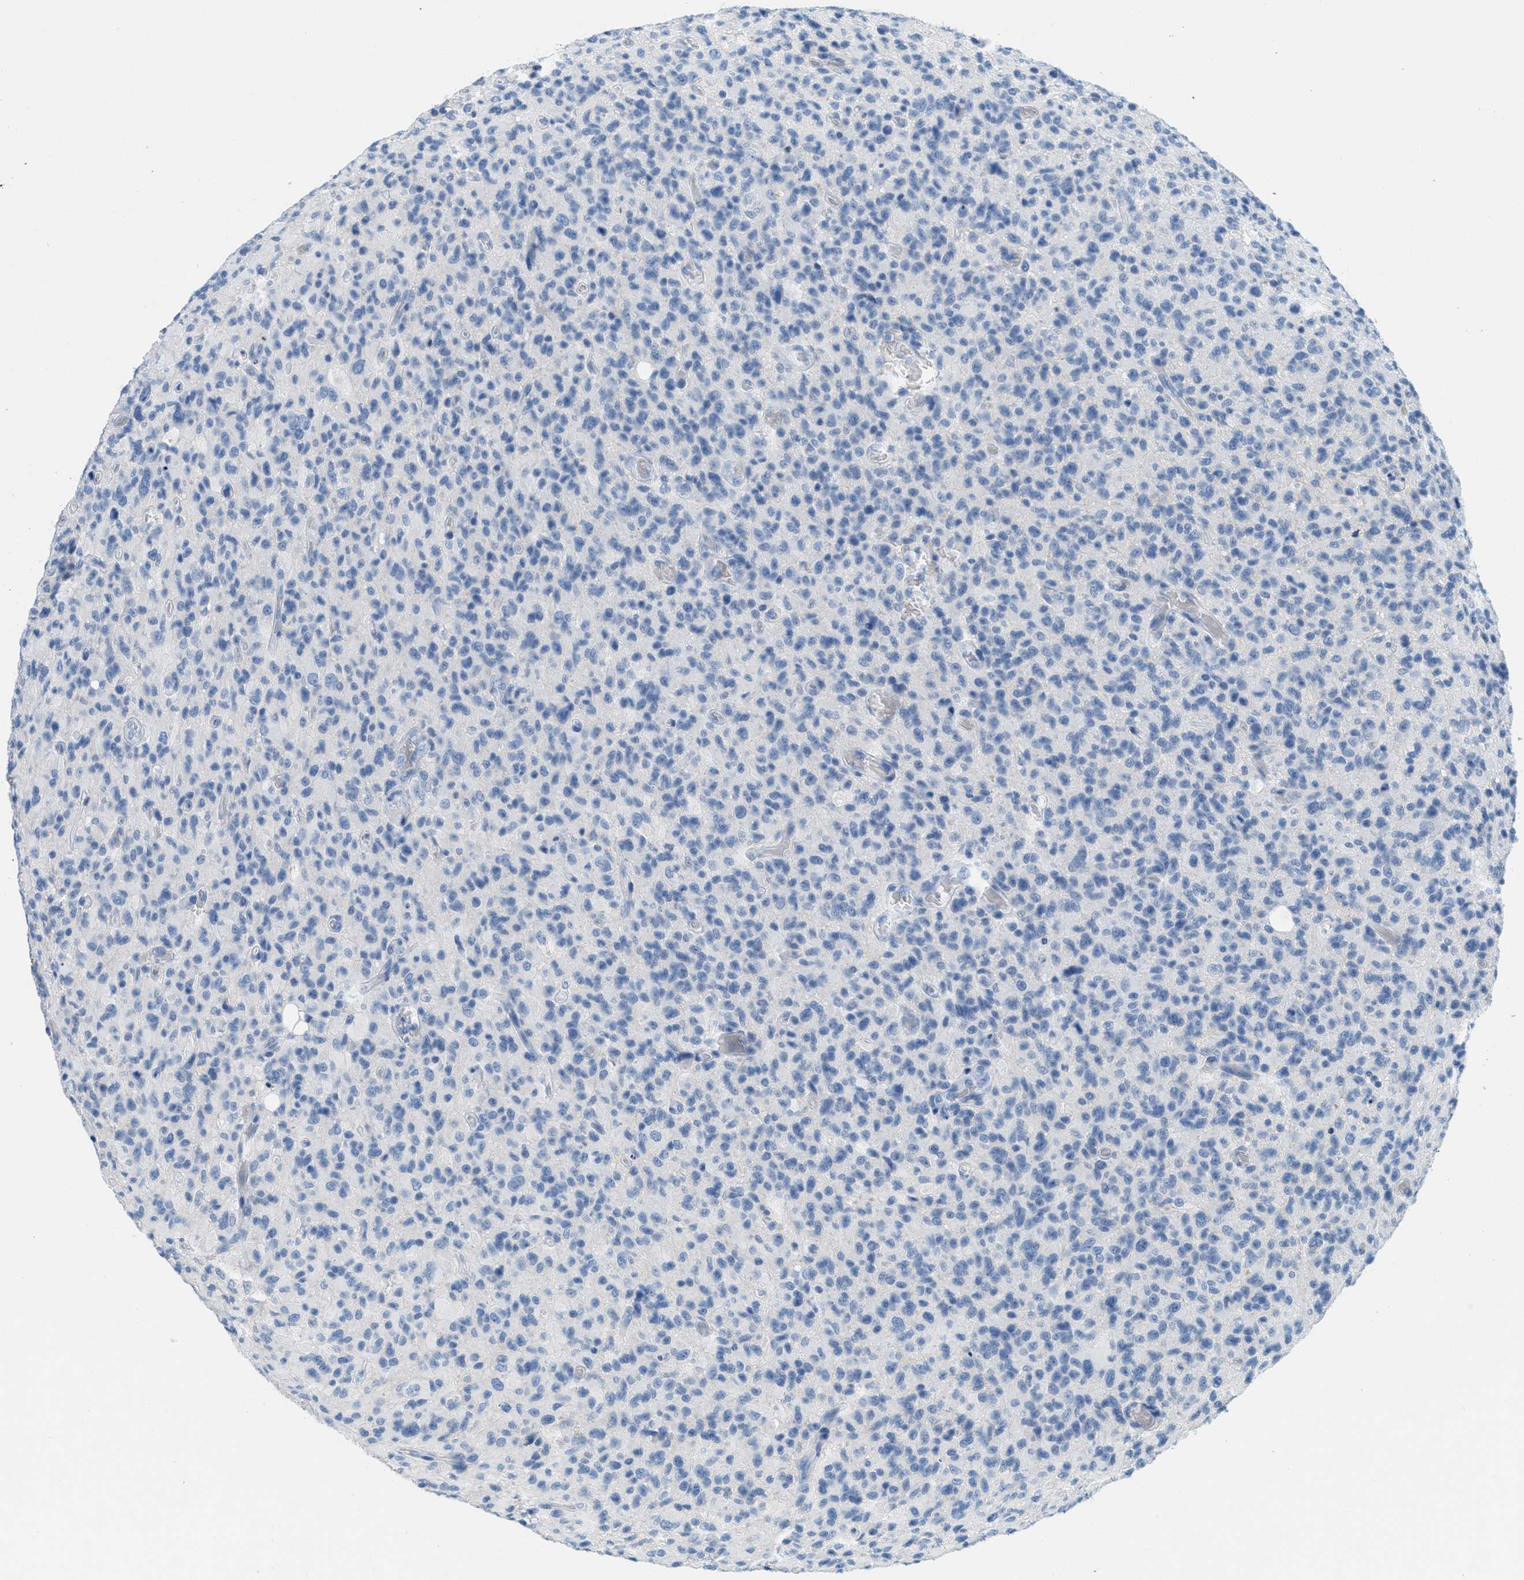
{"staining": {"intensity": "negative", "quantity": "none", "location": "none"}, "tissue": "glioma", "cell_type": "Tumor cells", "image_type": "cancer", "snomed": [{"axis": "morphology", "description": "Glioma, malignant, High grade"}, {"axis": "topography", "description": "Brain"}], "caption": "Glioma was stained to show a protein in brown. There is no significant positivity in tumor cells.", "gene": "GPM6A", "patient": {"sex": "male", "age": 71}}